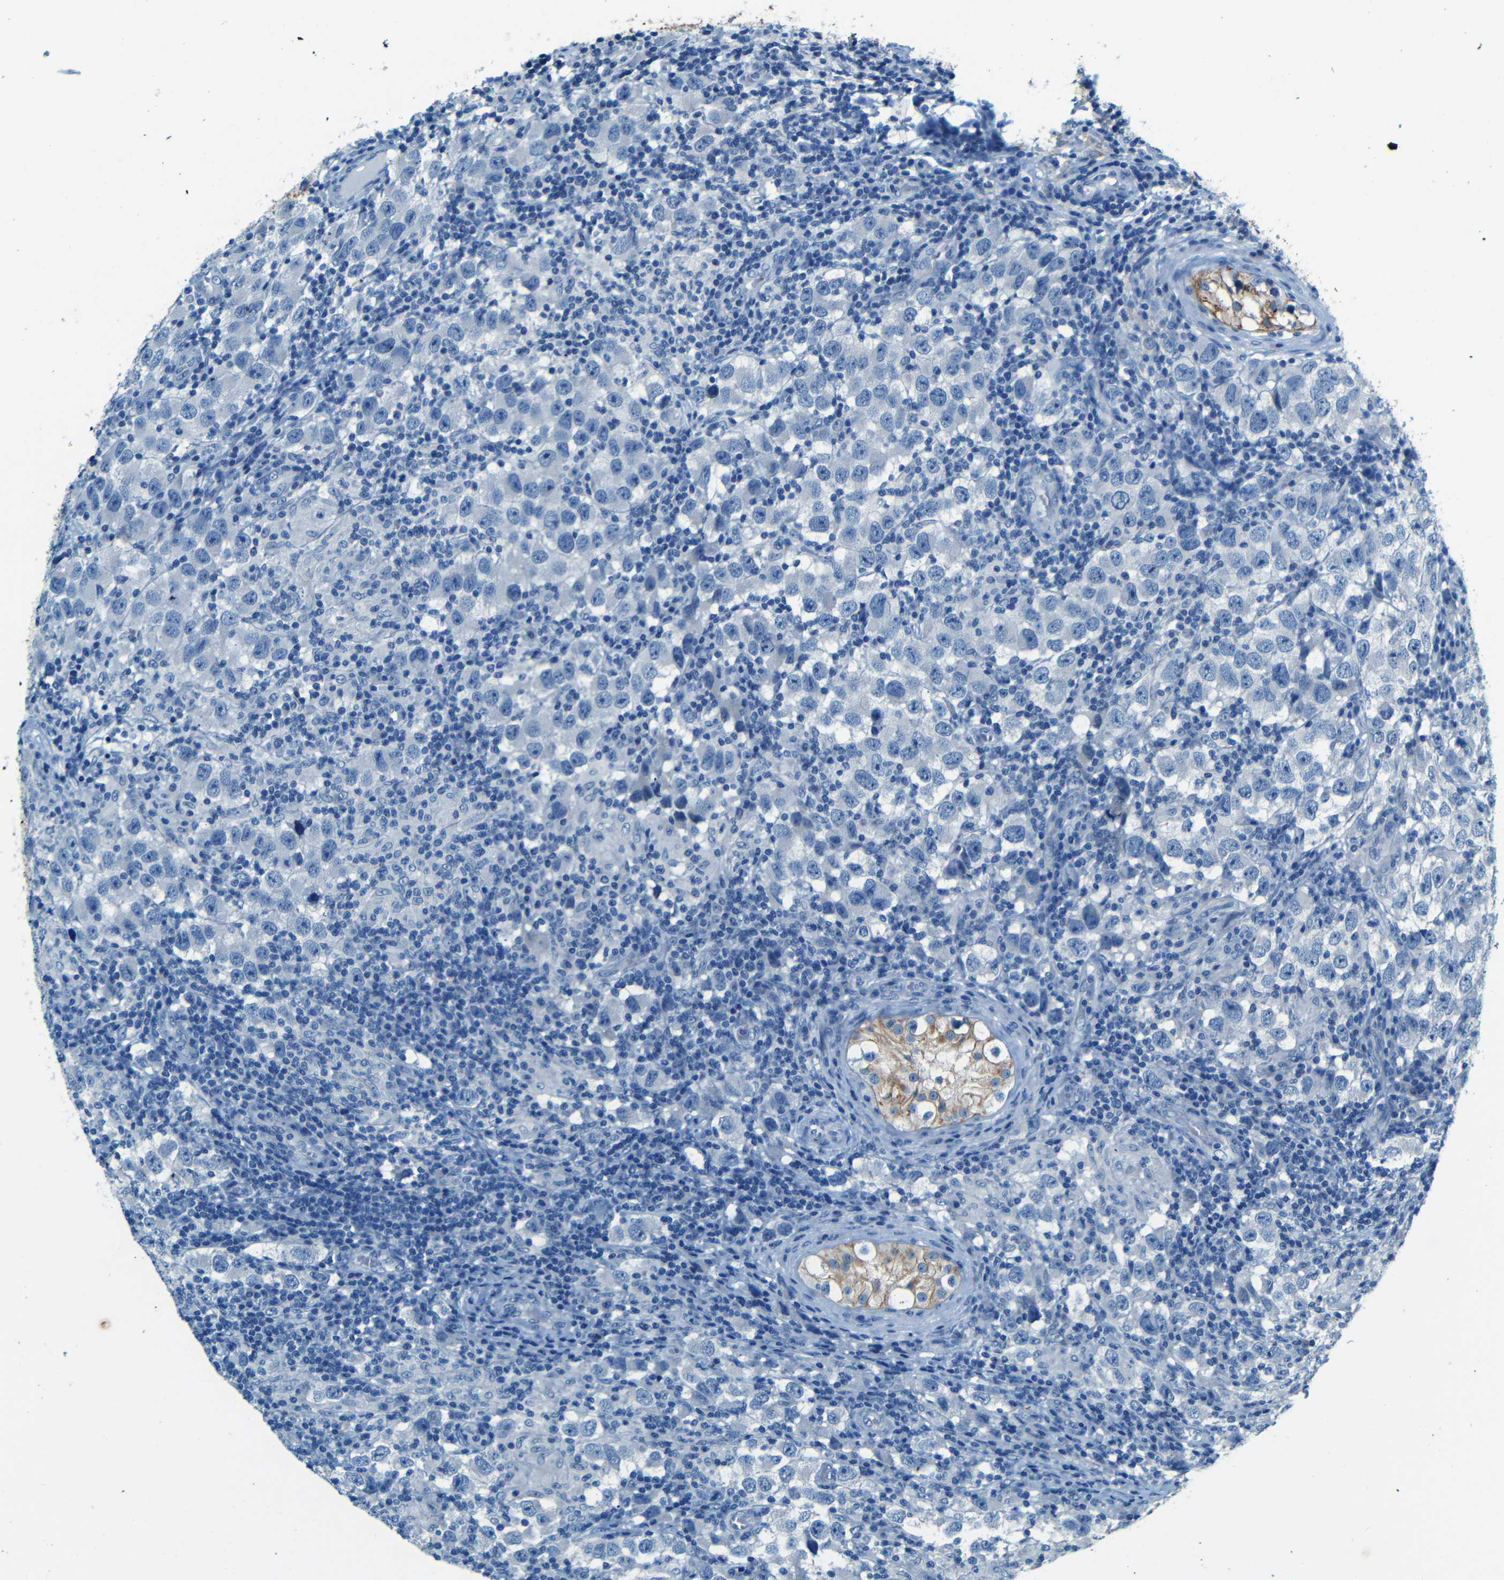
{"staining": {"intensity": "negative", "quantity": "none", "location": "none"}, "tissue": "testis cancer", "cell_type": "Tumor cells", "image_type": "cancer", "snomed": [{"axis": "morphology", "description": "Carcinoma, Embryonal, NOS"}, {"axis": "topography", "description": "Testis"}], "caption": "Embryonal carcinoma (testis) was stained to show a protein in brown. There is no significant staining in tumor cells.", "gene": "ZMAT1", "patient": {"sex": "male", "age": 21}}